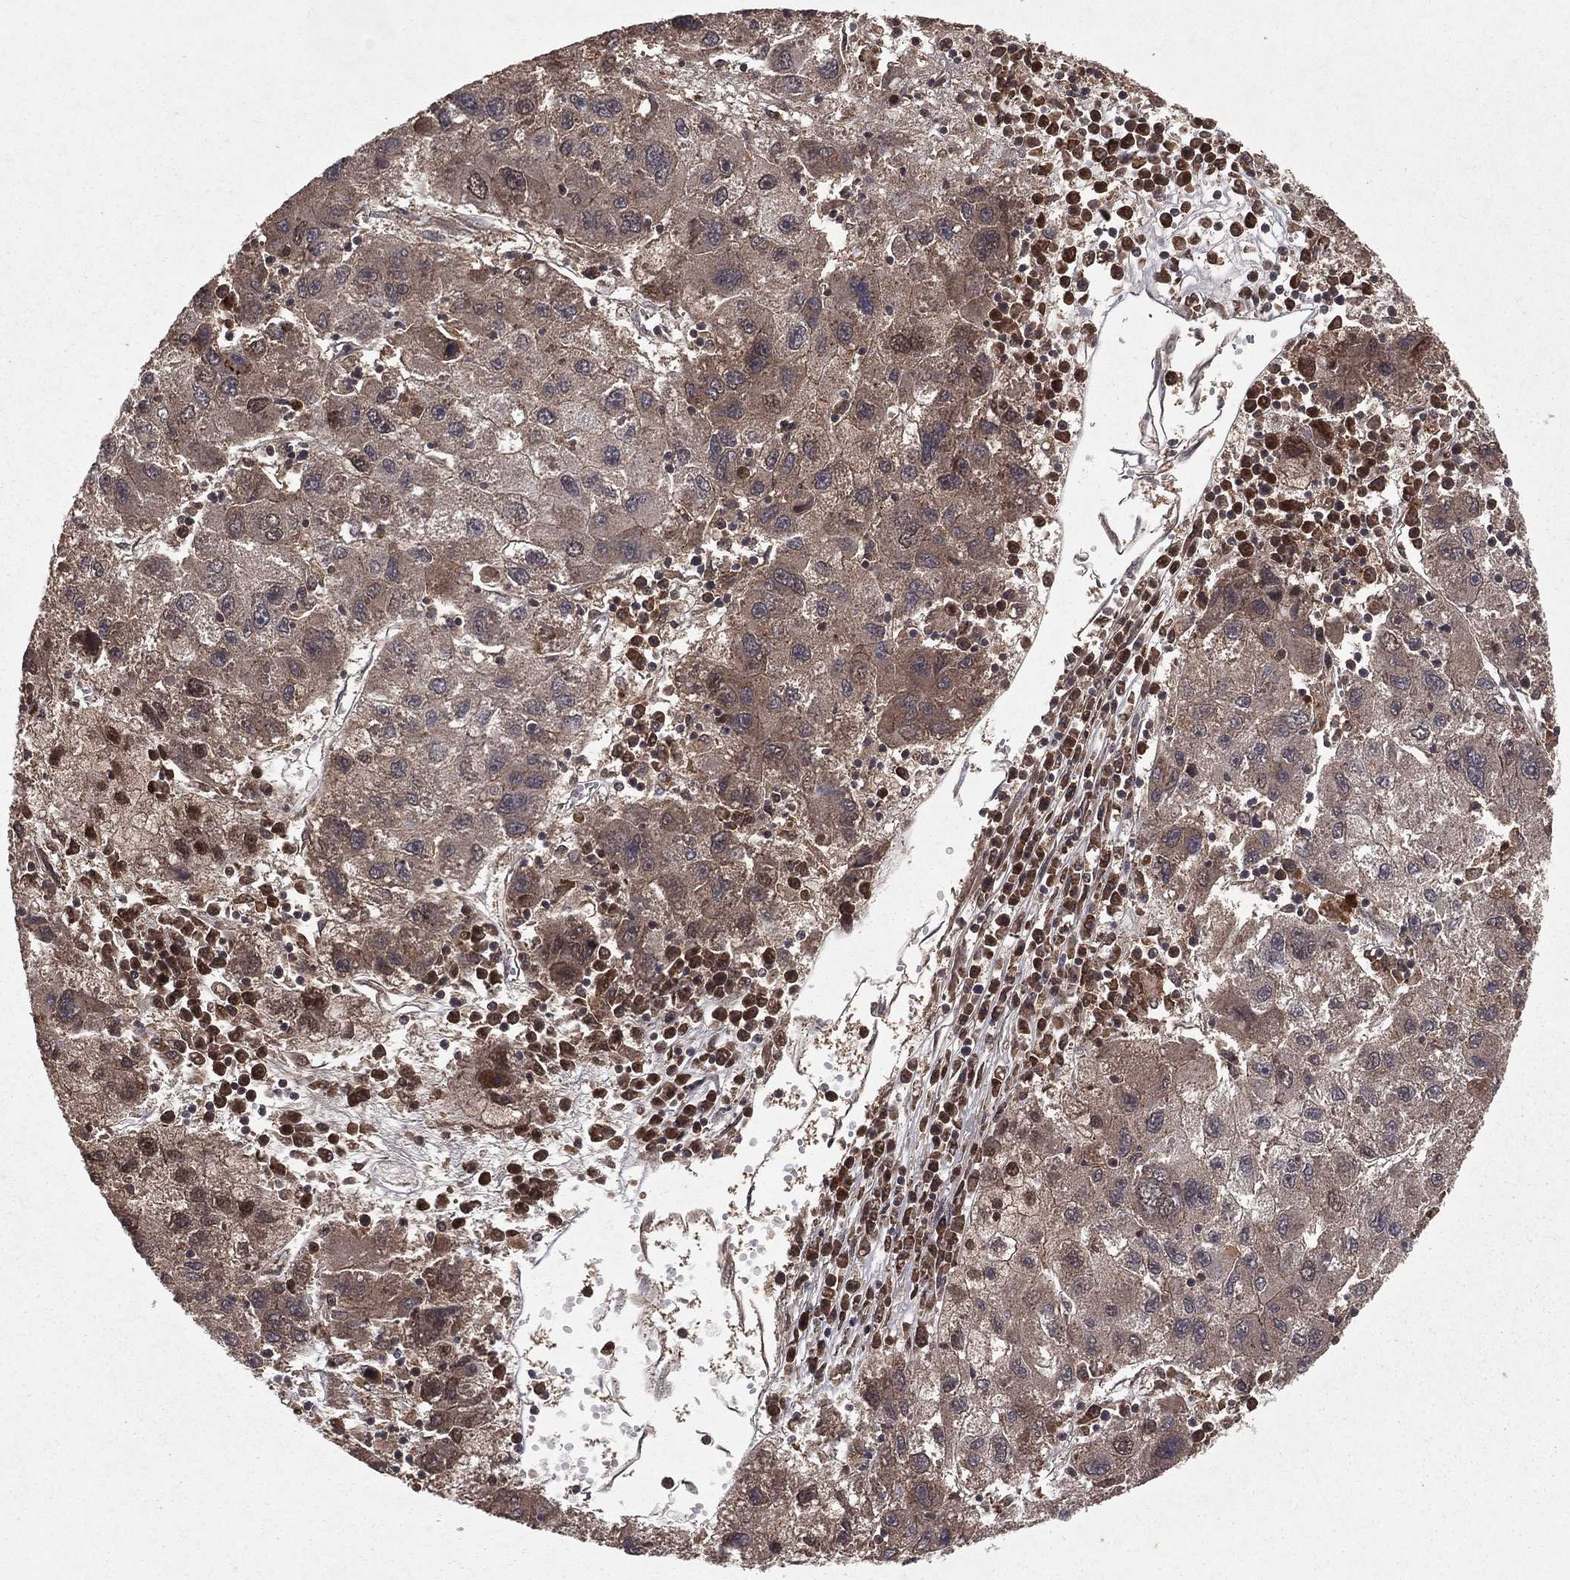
{"staining": {"intensity": "moderate", "quantity": ">75%", "location": "cytoplasmic/membranous"}, "tissue": "liver cancer", "cell_type": "Tumor cells", "image_type": "cancer", "snomed": [{"axis": "morphology", "description": "Carcinoma, Hepatocellular, NOS"}, {"axis": "topography", "description": "Liver"}], "caption": "Immunohistochemistry (IHC) of liver hepatocellular carcinoma shows medium levels of moderate cytoplasmic/membranous positivity in about >75% of tumor cells.", "gene": "ZDHHC15", "patient": {"sex": "male", "age": 75}}